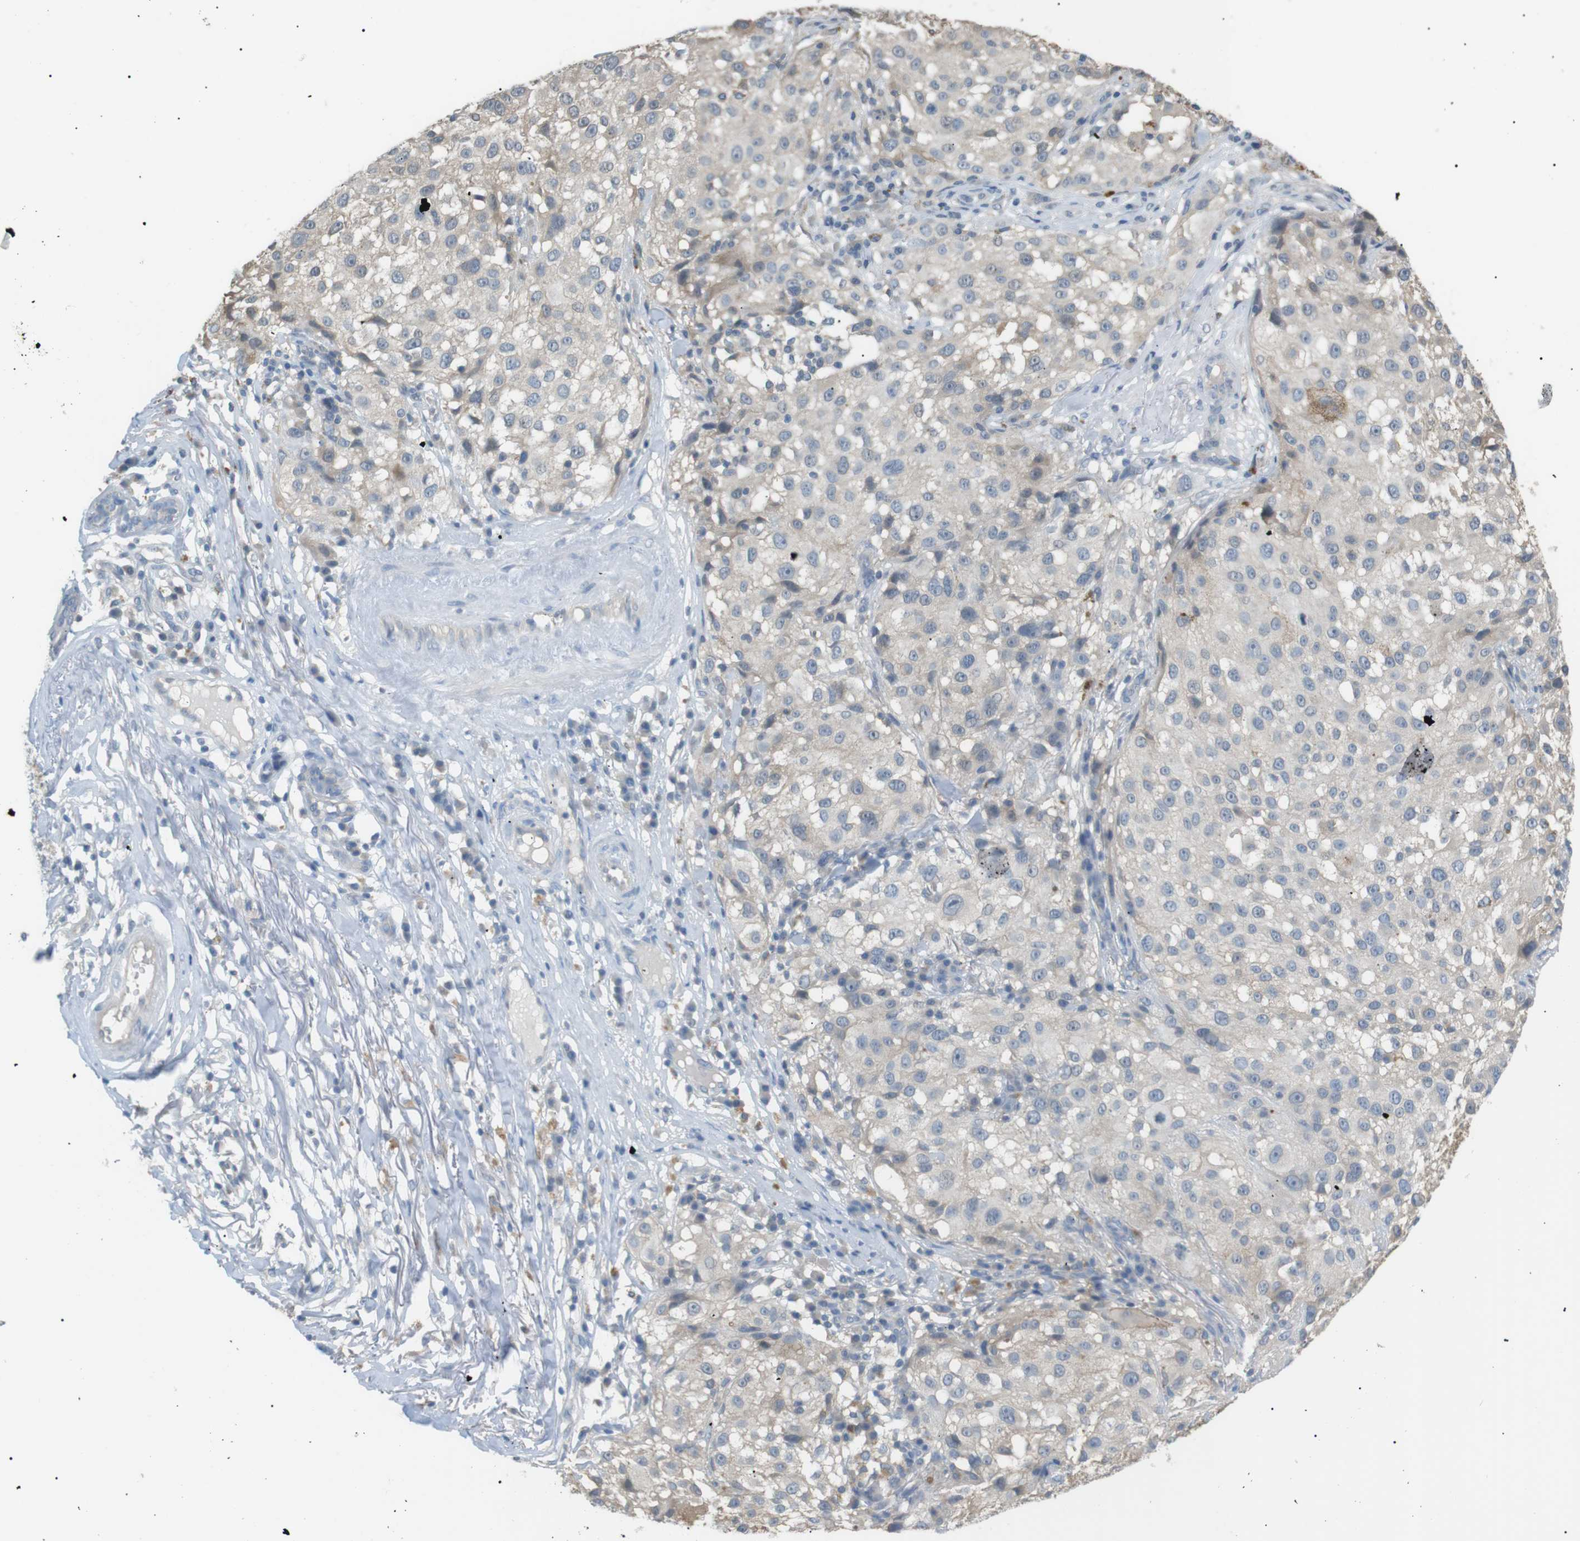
{"staining": {"intensity": "negative", "quantity": "none", "location": "none"}, "tissue": "melanoma", "cell_type": "Tumor cells", "image_type": "cancer", "snomed": [{"axis": "morphology", "description": "Necrosis, NOS"}, {"axis": "morphology", "description": "Malignant melanoma, NOS"}, {"axis": "topography", "description": "Skin"}], "caption": "Tumor cells show no significant protein staining in malignant melanoma.", "gene": "CDH26", "patient": {"sex": "female", "age": 87}}